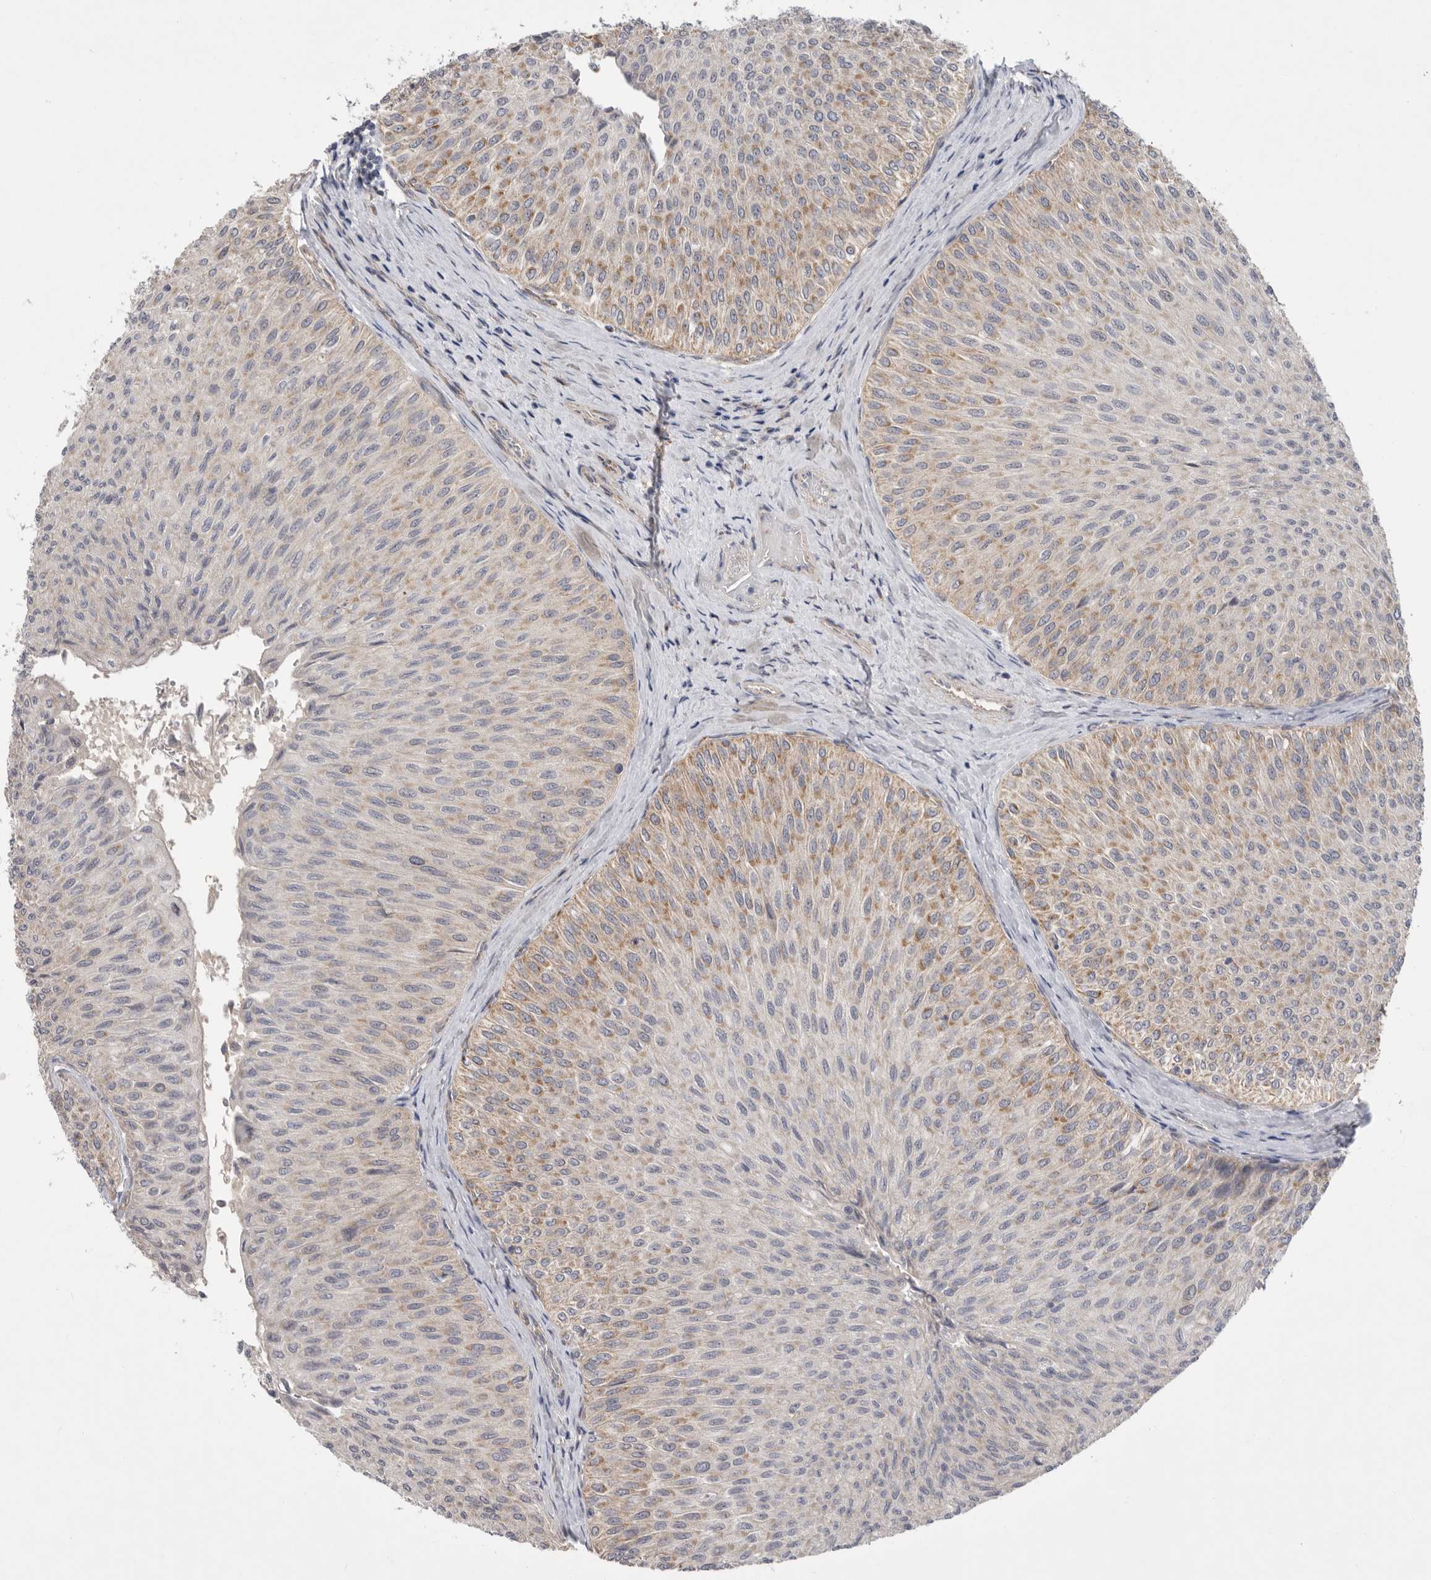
{"staining": {"intensity": "moderate", "quantity": "25%-75%", "location": "cytoplasmic/membranous"}, "tissue": "urothelial cancer", "cell_type": "Tumor cells", "image_type": "cancer", "snomed": [{"axis": "morphology", "description": "Urothelial carcinoma, Low grade"}, {"axis": "topography", "description": "Urinary bladder"}], "caption": "Immunohistochemistry image of human urothelial cancer stained for a protein (brown), which shows medium levels of moderate cytoplasmic/membranous staining in about 25%-75% of tumor cells.", "gene": "MTFR1L", "patient": {"sex": "male", "age": 78}}